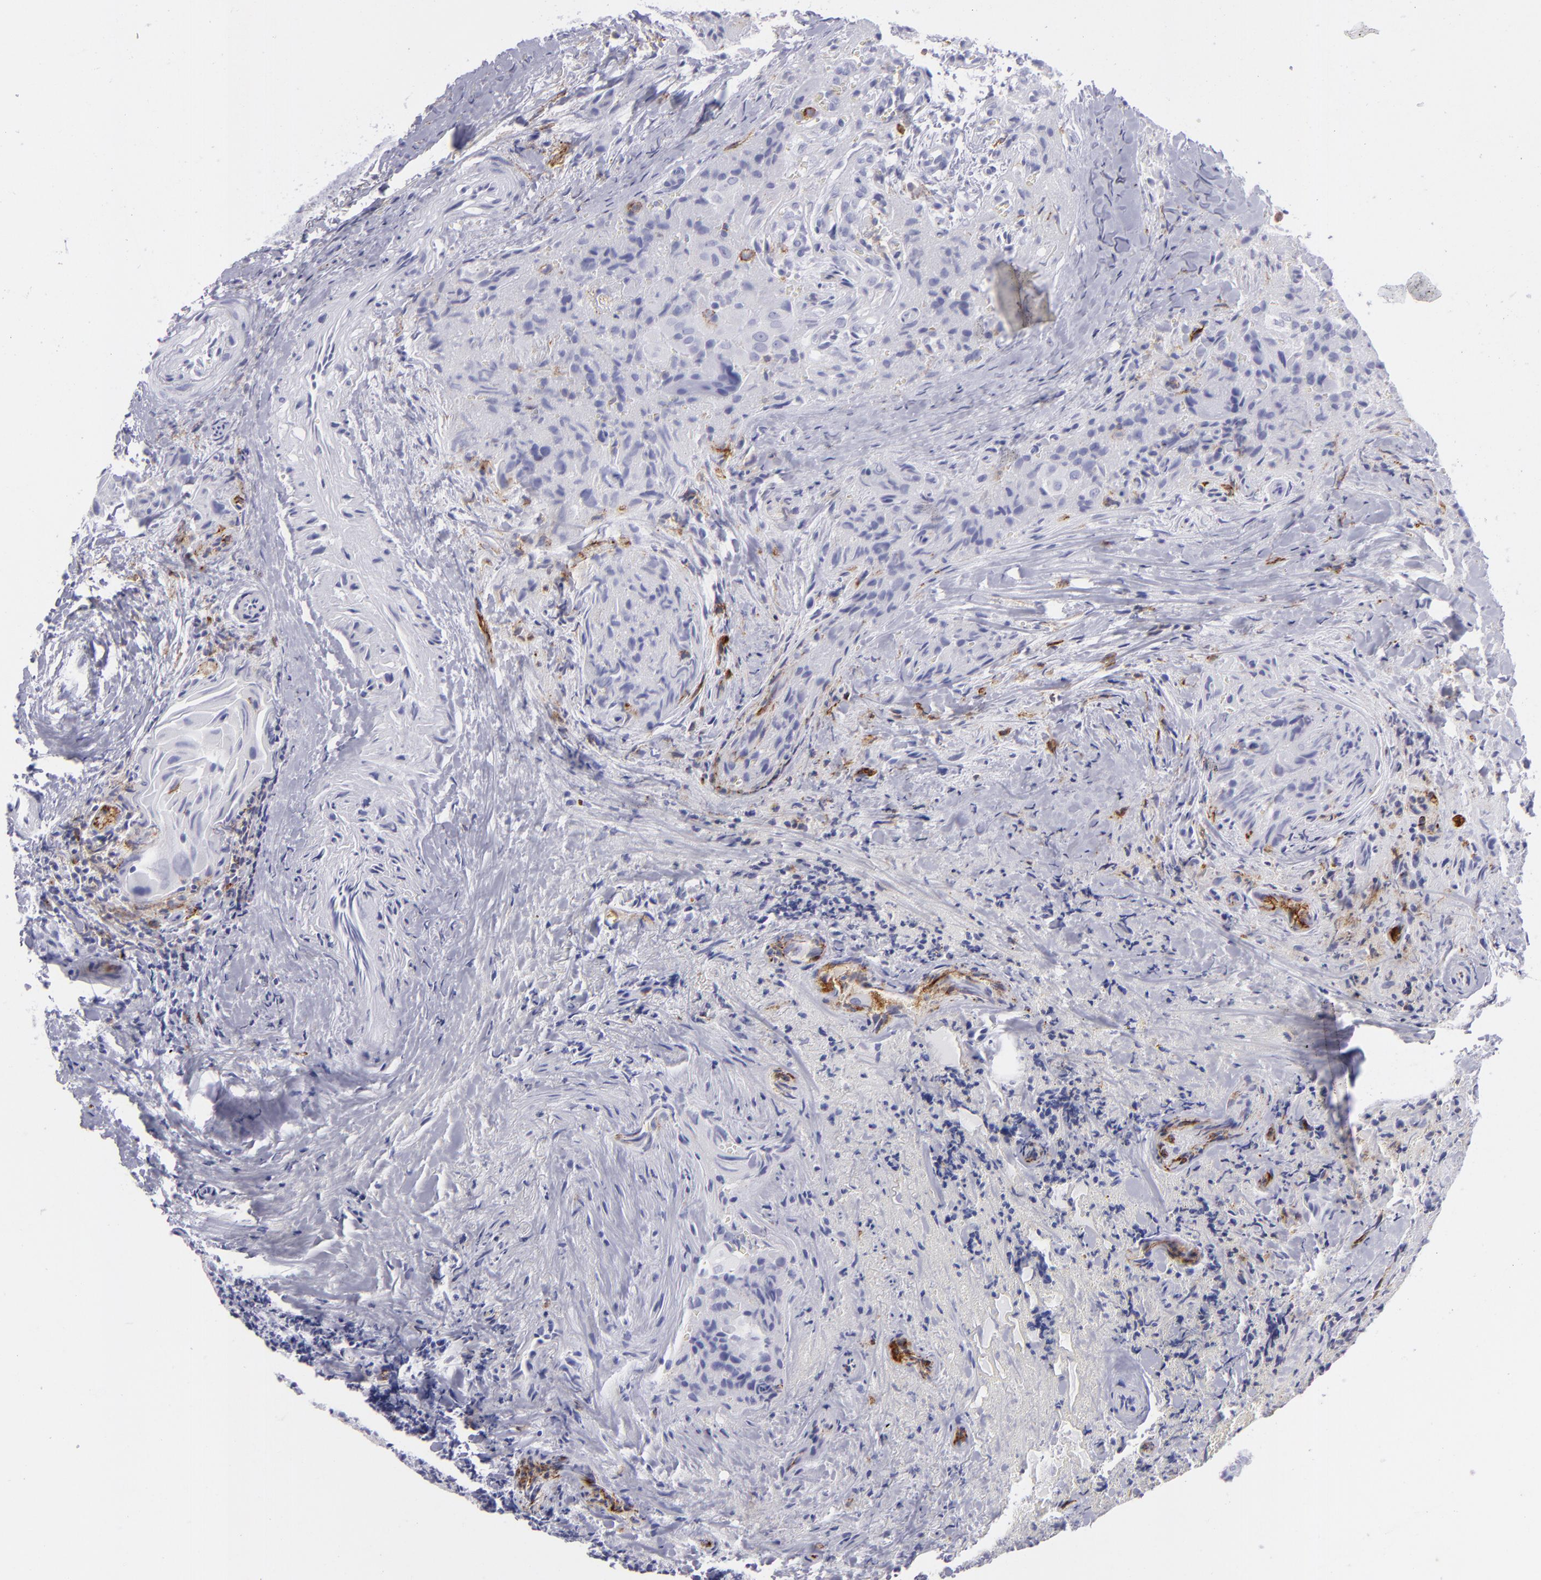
{"staining": {"intensity": "negative", "quantity": "none", "location": "none"}, "tissue": "thyroid cancer", "cell_type": "Tumor cells", "image_type": "cancer", "snomed": [{"axis": "morphology", "description": "Papillary adenocarcinoma, NOS"}, {"axis": "topography", "description": "Thyroid gland"}], "caption": "A micrograph of human thyroid papillary adenocarcinoma is negative for staining in tumor cells.", "gene": "SELPLG", "patient": {"sex": "female", "age": 71}}